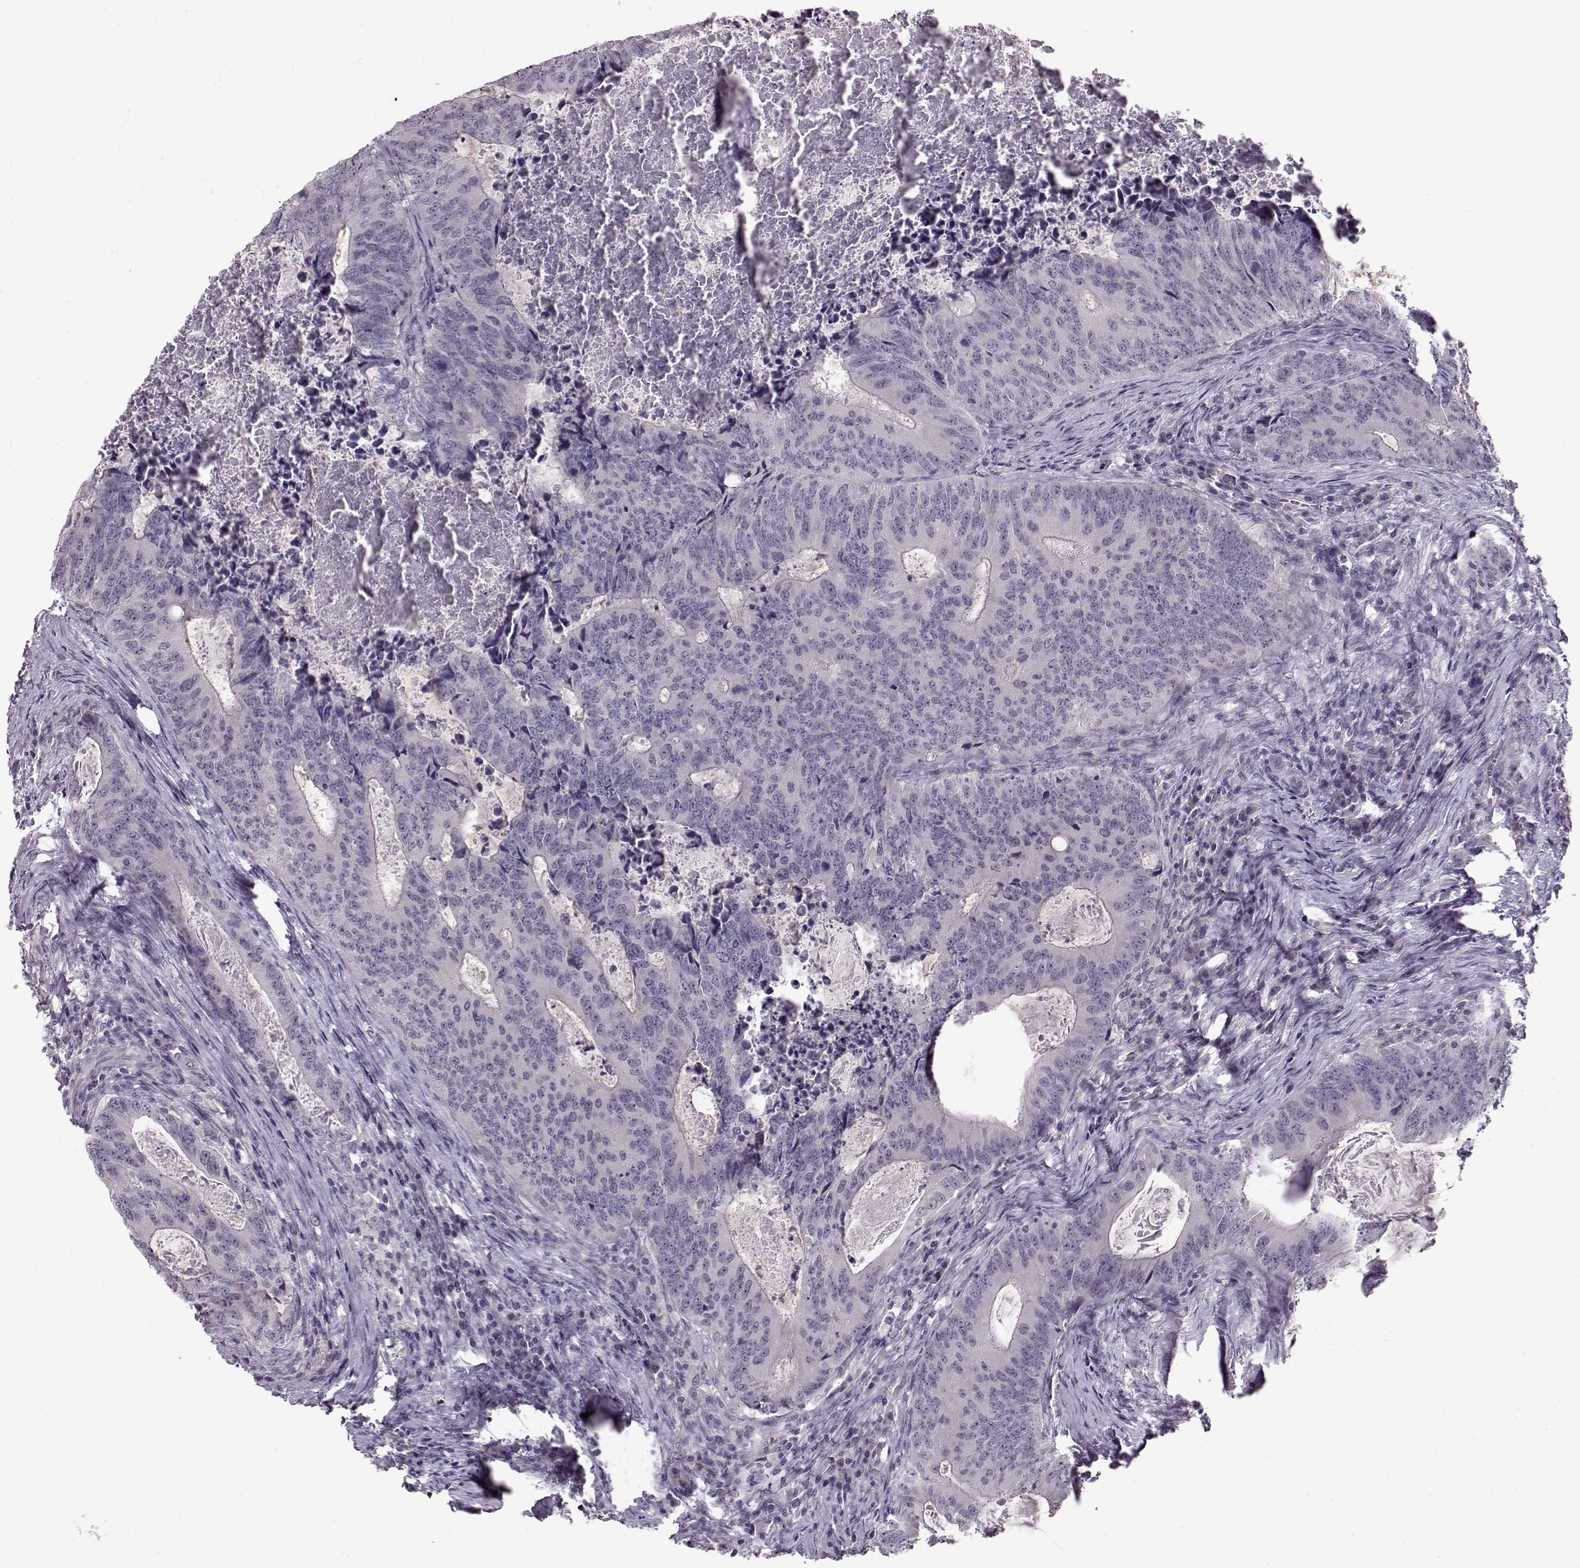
{"staining": {"intensity": "negative", "quantity": "none", "location": "none"}, "tissue": "colorectal cancer", "cell_type": "Tumor cells", "image_type": "cancer", "snomed": [{"axis": "morphology", "description": "Adenocarcinoma, NOS"}, {"axis": "topography", "description": "Colon"}], "caption": "The photomicrograph exhibits no staining of tumor cells in adenocarcinoma (colorectal). Nuclei are stained in blue.", "gene": "RP1L1", "patient": {"sex": "male", "age": 67}}